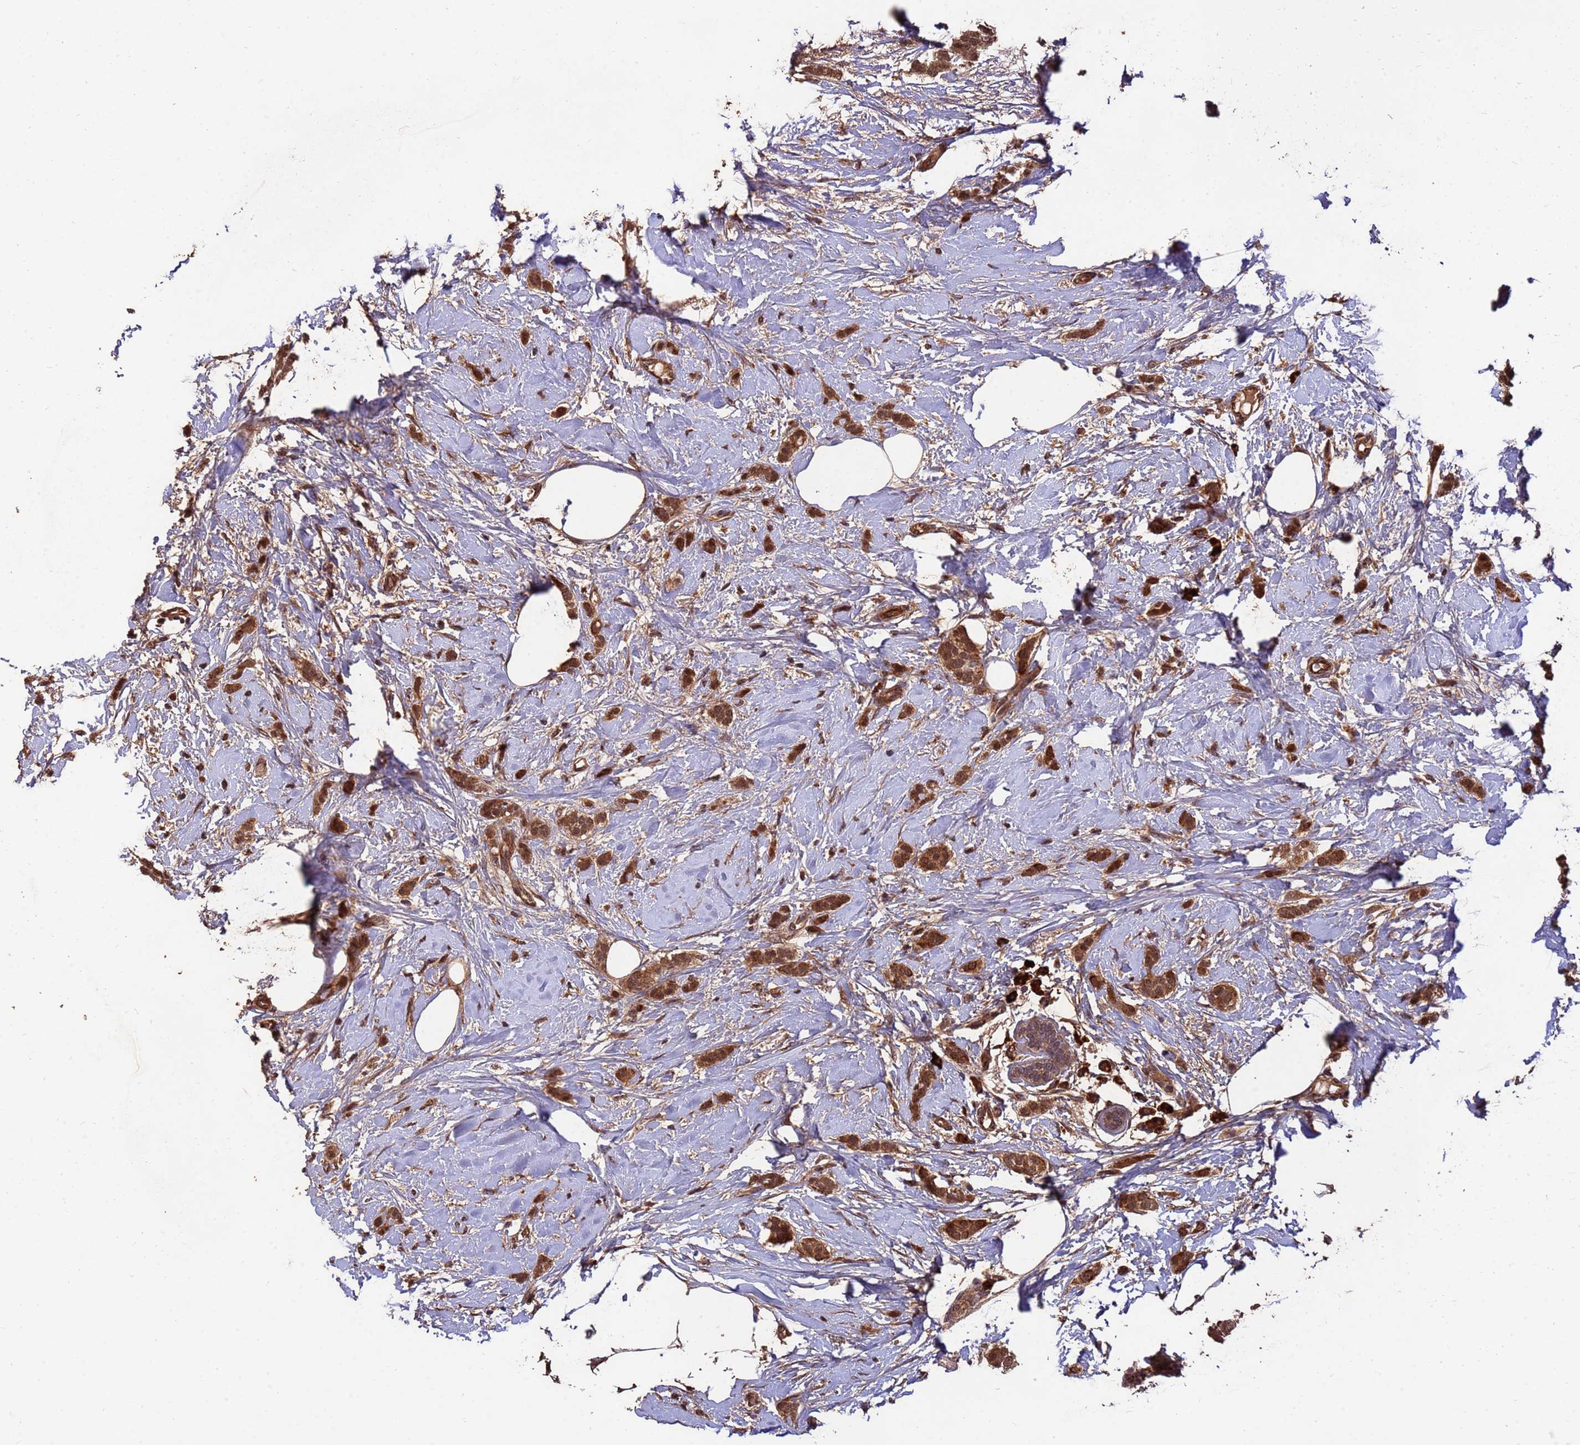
{"staining": {"intensity": "moderate", "quantity": ">75%", "location": "cytoplasmic/membranous,nuclear"}, "tissue": "breast cancer", "cell_type": "Tumor cells", "image_type": "cancer", "snomed": [{"axis": "morphology", "description": "Duct carcinoma"}, {"axis": "topography", "description": "Breast"}], "caption": "Breast cancer (invasive ductal carcinoma) stained for a protein (brown) demonstrates moderate cytoplasmic/membranous and nuclear positive staining in about >75% of tumor cells.", "gene": "ZNF619", "patient": {"sex": "female", "age": 72}}